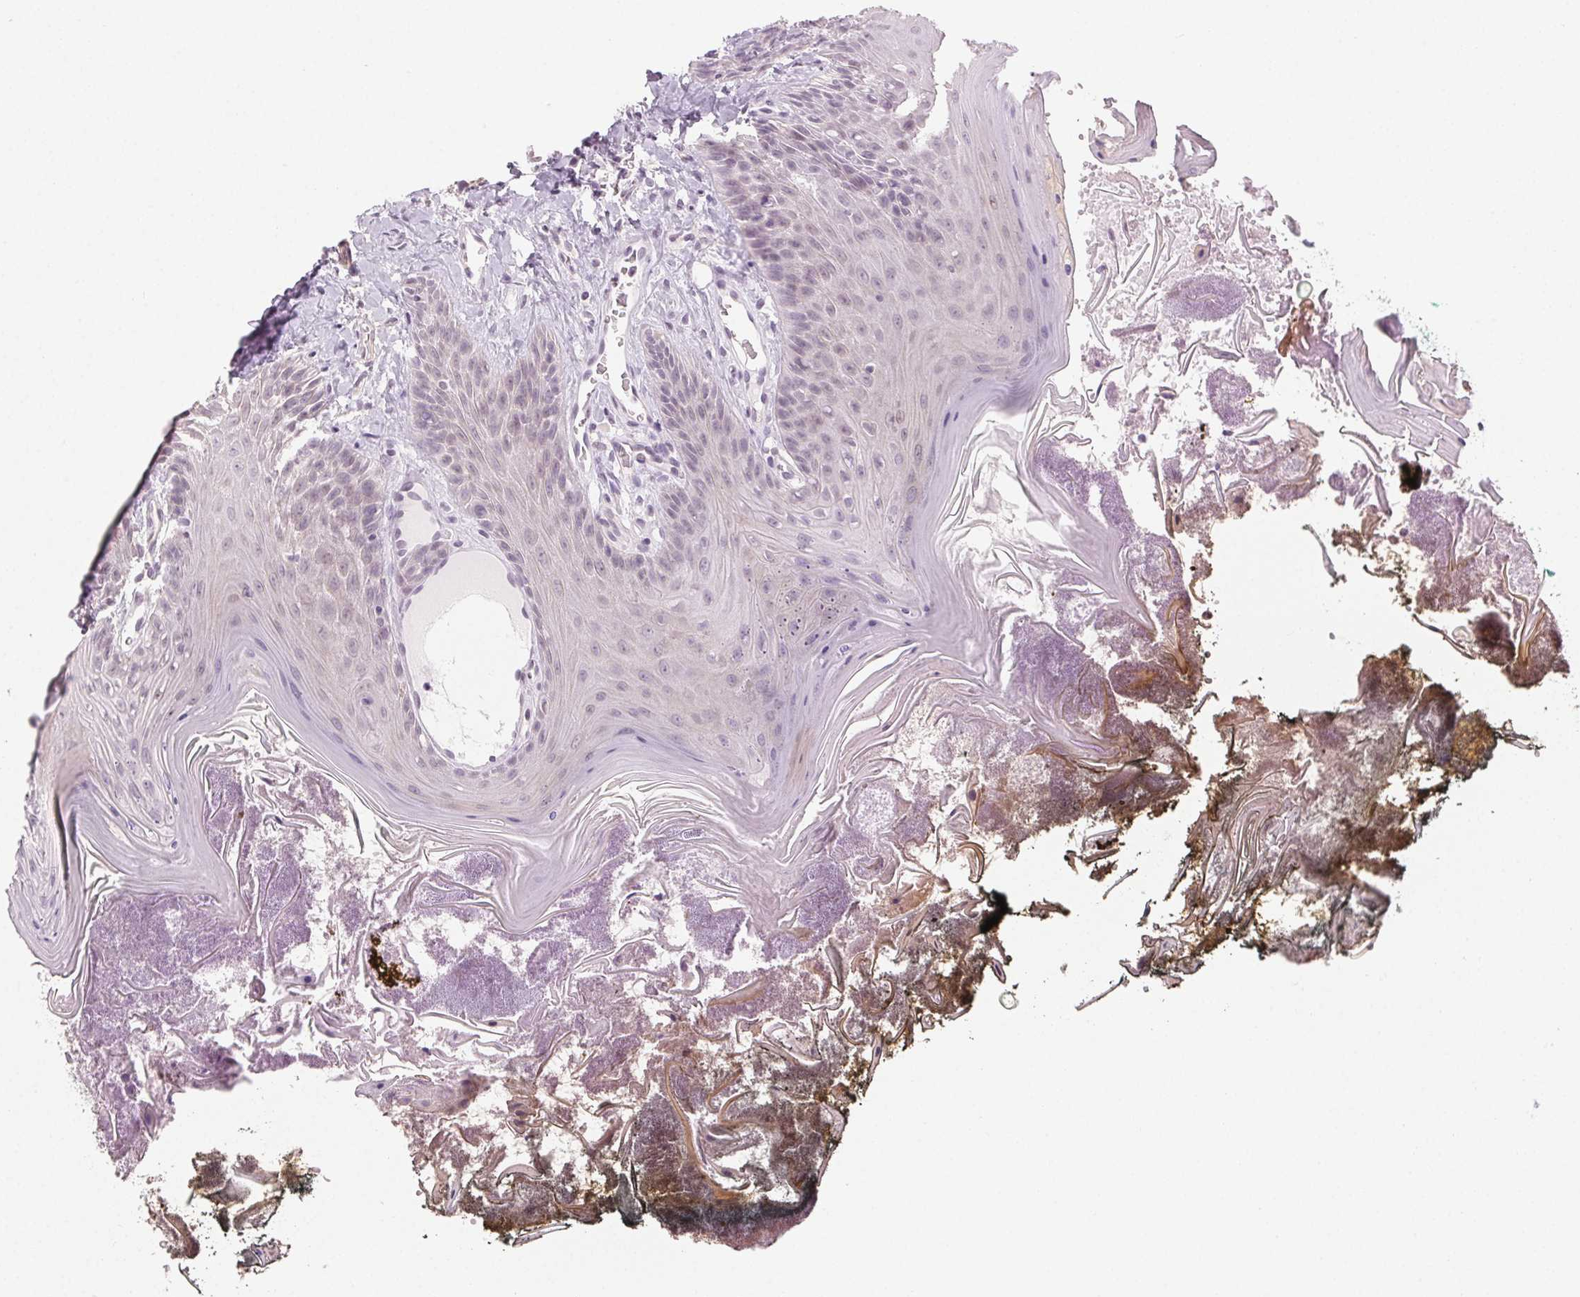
{"staining": {"intensity": "weak", "quantity": "<25%", "location": "cytoplasmic/membranous"}, "tissue": "oral mucosa", "cell_type": "Squamous epithelial cells", "image_type": "normal", "snomed": [{"axis": "morphology", "description": "Normal tissue, NOS"}, {"axis": "topography", "description": "Oral tissue"}], "caption": "This is a image of IHC staining of normal oral mucosa, which shows no staining in squamous epithelial cells.", "gene": "AIF1L", "patient": {"sex": "male", "age": 9}}